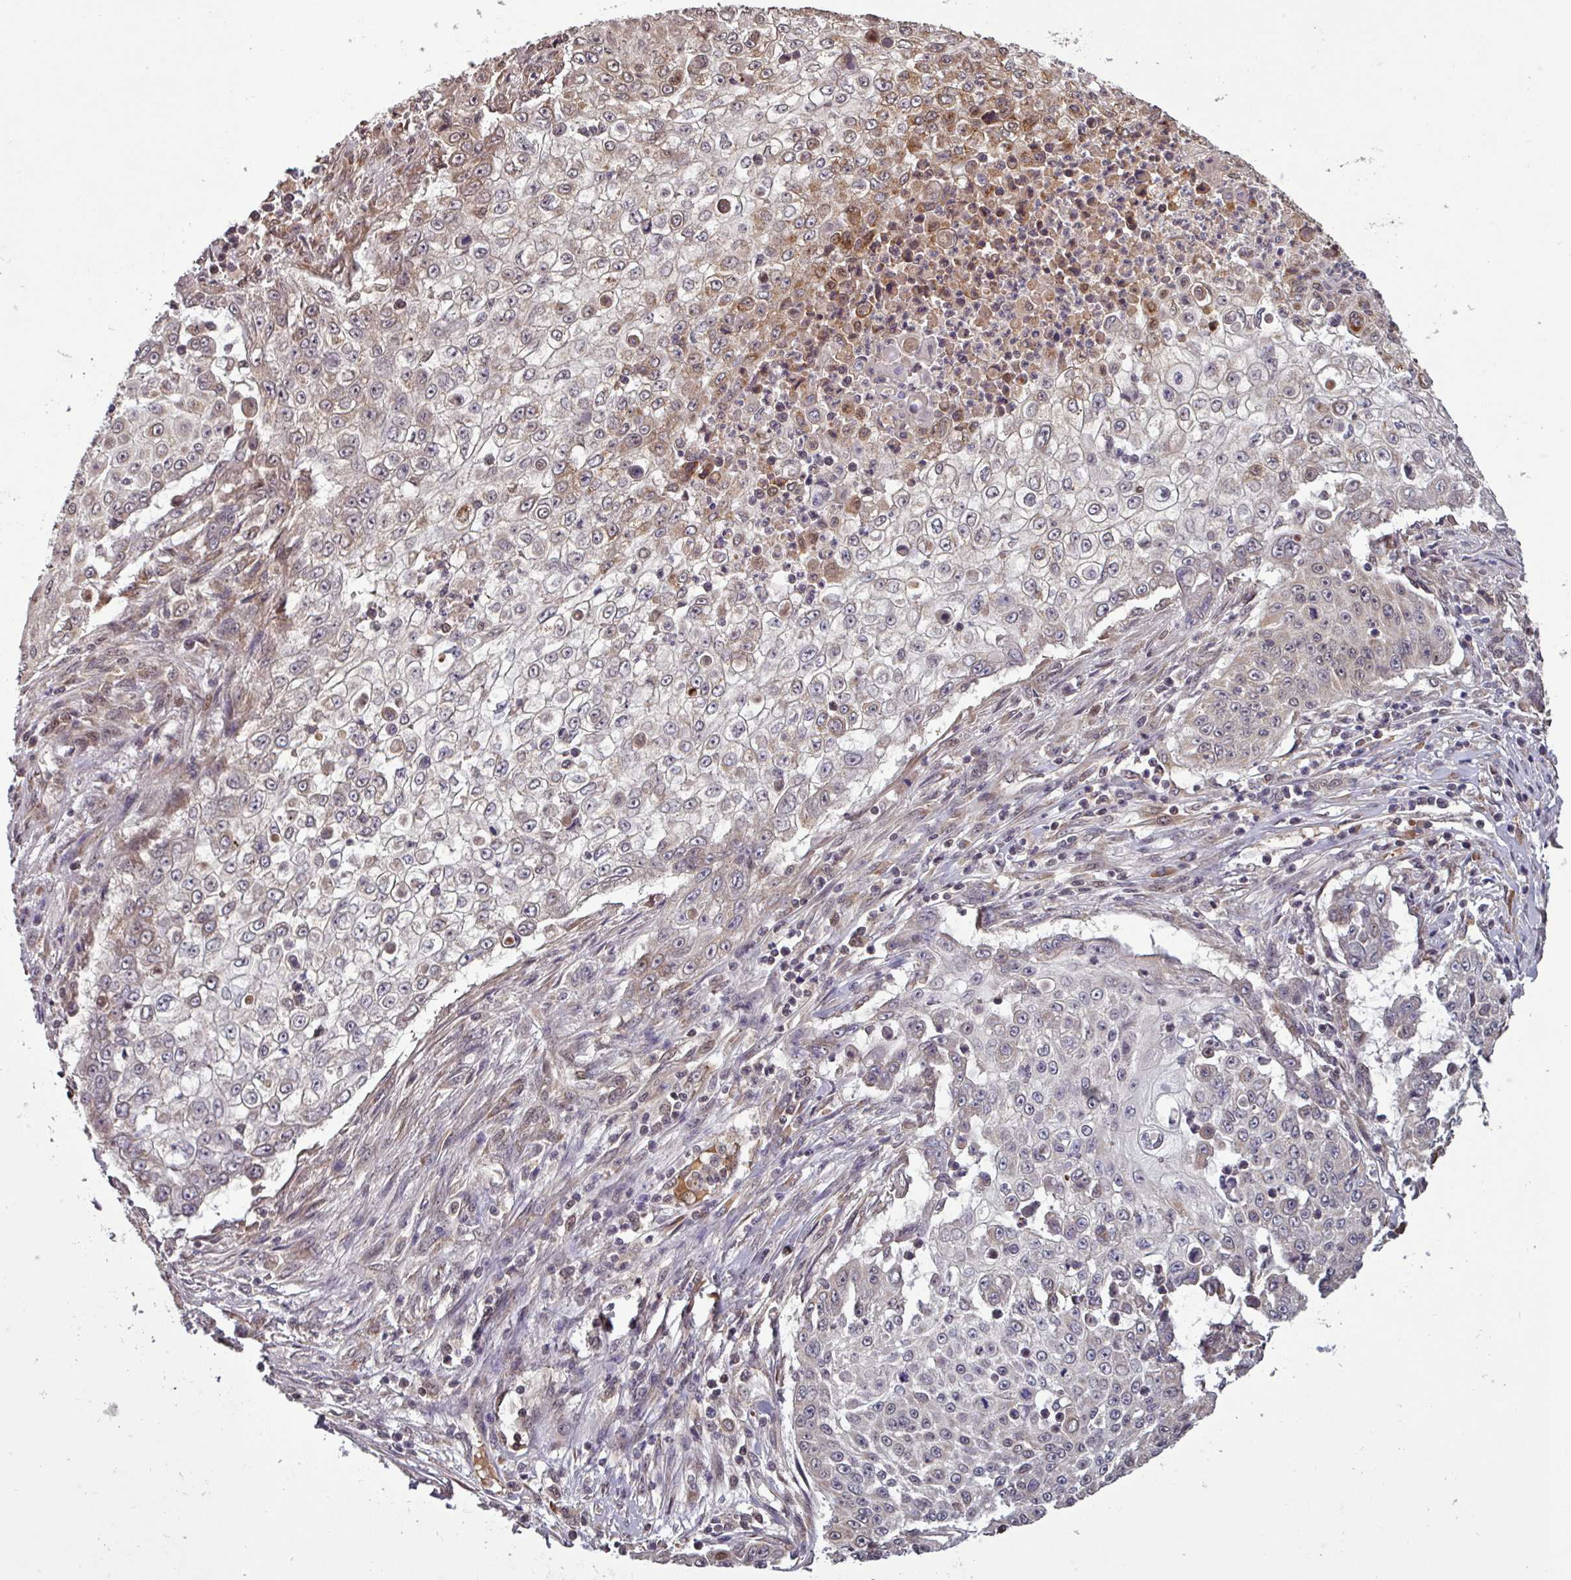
{"staining": {"intensity": "moderate", "quantity": "<25%", "location": "nuclear"}, "tissue": "skin cancer", "cell_type": "Tumor cells", "image_type": "cancer", "snomed": [{"axis": "morphology", "description": "Squamous cell carcinoma, NOS"}, {"axis": "topography", "description": "Skin"}], "caption": "IHC micrograph of neoplastic tissue: human skin cancer (squamous cell carcinoma) stained using immunohistochemistry (IHC) exhibits low levels of moderate protein expression localized specifically in the nuclear of tumor cells, appearing as a nuclear brown color.", "gene": "NOB1", "patient": {"sex": "male", "age": 24}}